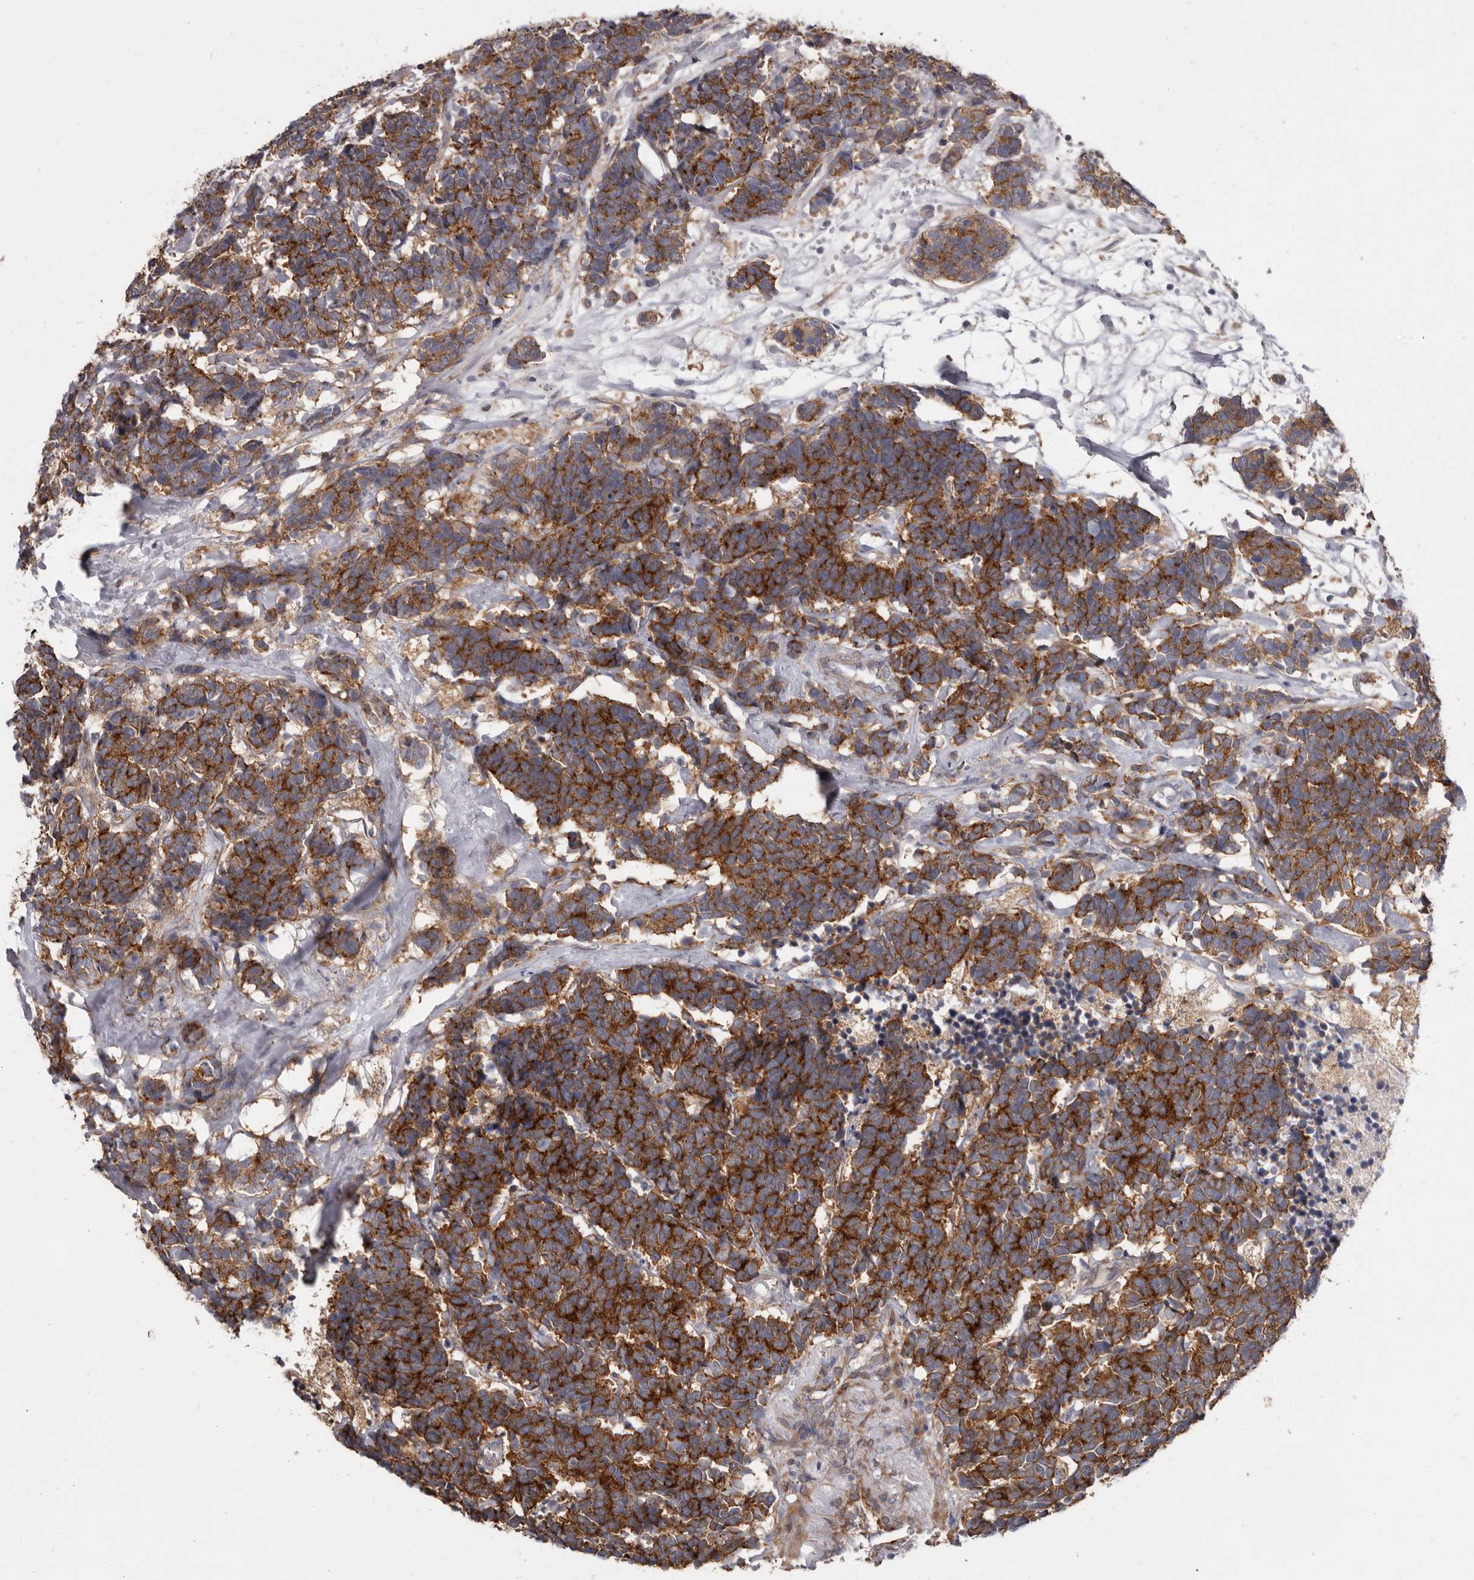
{"staining": {"intensity": "strong", "quantity": ">75%", "location": "cytoplasmic/membranous"}, "tissue": "carcinoid", "cell_type": "Tumor cells", "image_type": "cancer", "snomed": [{"axis": "morphology", "description": "Carcinoma, NOS"}, {"axis": "morphology", "description": "Carcinoid, malignant, NOS"}, {"axis": "topography", "description": "Urinary bladder"}], "caption": "High-magnification brightfield microscopy of carcinoid (malignant) stained with DAB (3,3'-diaminobenzidine) (brown) and counterstained with hematoxylin (blue). tumor cells exhibit strong cytoplasmic/membranous positivity is identified in approximately>75% of cells. The protein is stained brown, and the nuclei are stained in blue (DAB IHC with brightfield microscopy, high magnification).", "gene": "ENAH", "patient": {"sex": "male", "age": 57}}